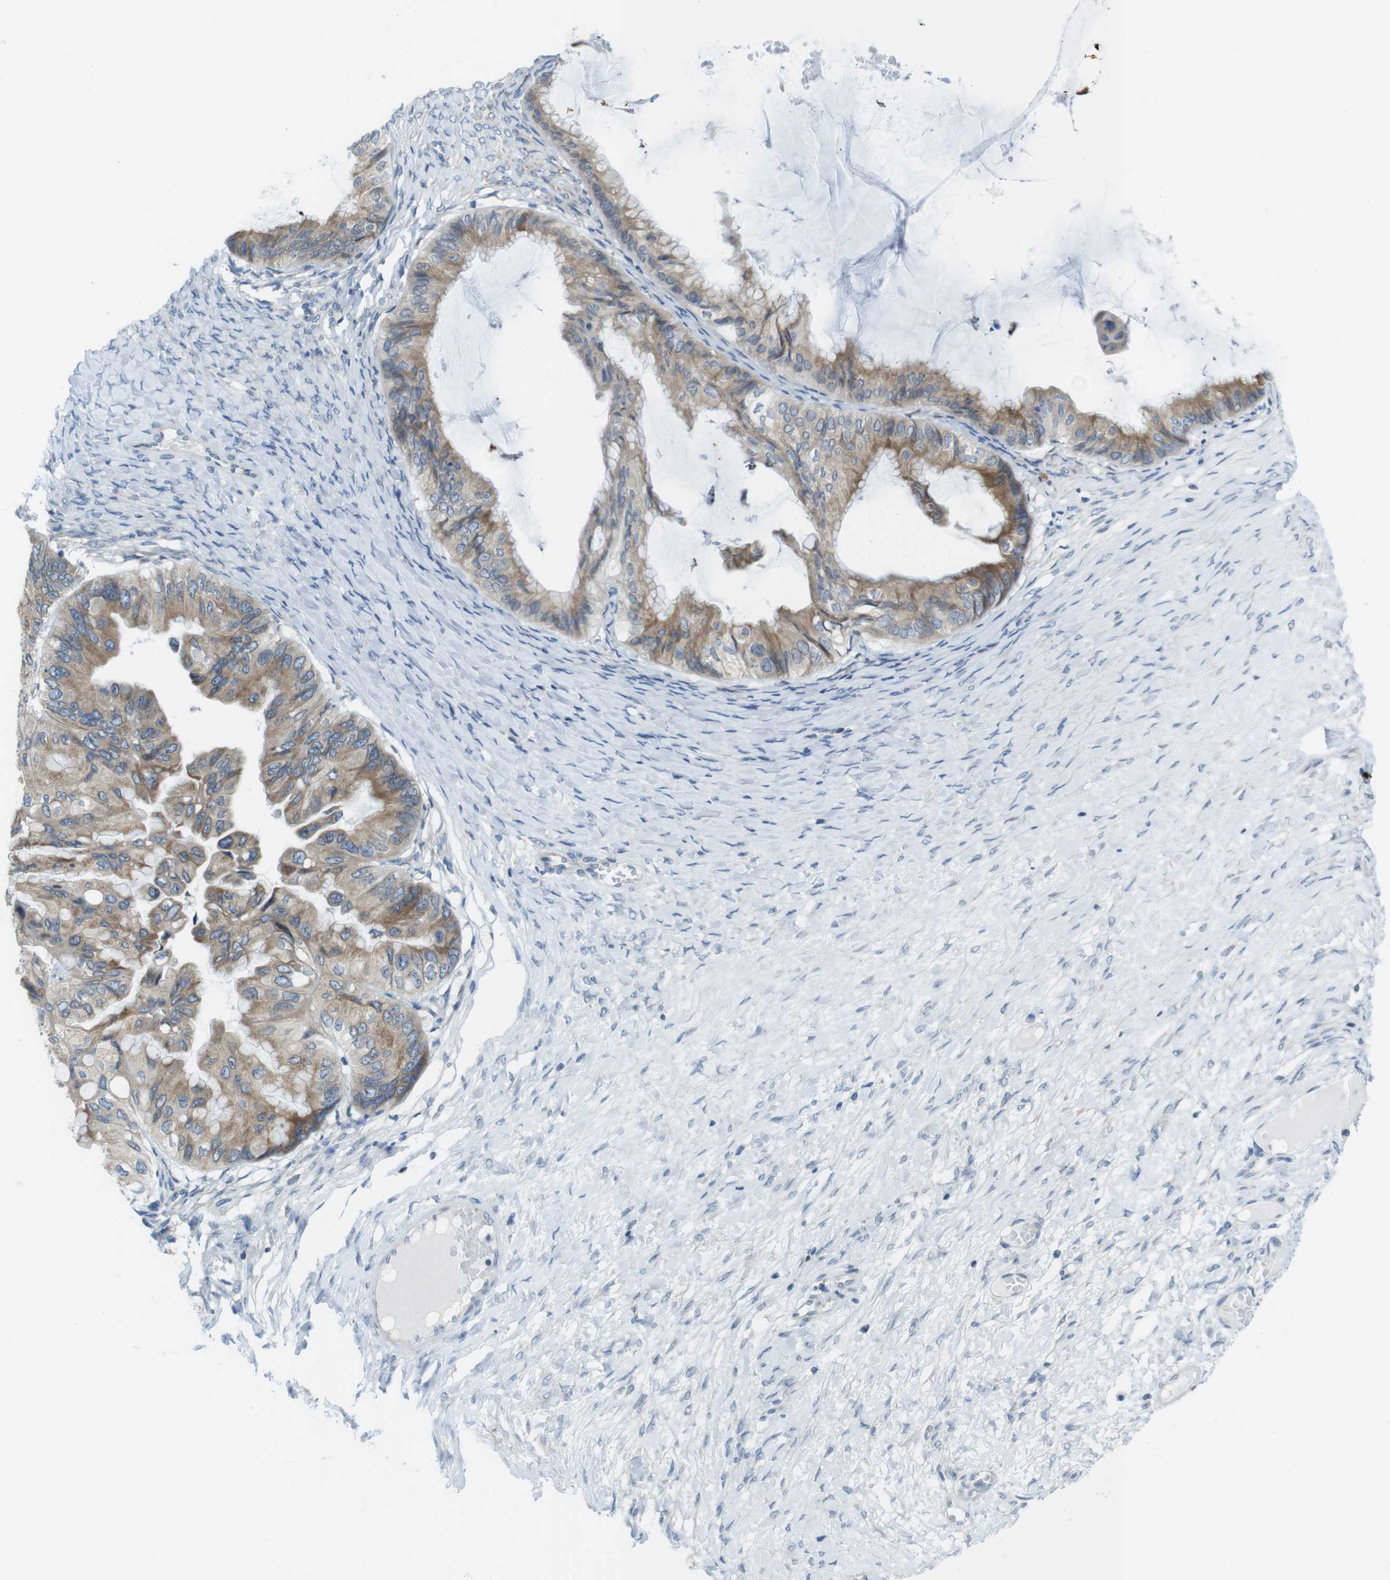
{"staining": {"intensity": "moderate", "quantity": ">75%", "location": "cytoplasmic/membranous"}, "tissue": "ovarian cancer", "cell_type": "Tumor cells", "image_type": "cancer", "snomed": [{"axis": "morphology", "description": "Cystadenocarcinoma, mucinous, NOS"}, {"axis": "topography", "description": "Ovary"}], "caption": "Human ovarian cancer (mucinous cystadenocarcinoma) stained for a protein (brown) displays moderate cytoplasmic/membranous positive staining in approximately >75% of tumor cells.", "gene": "CLPTM1L", "patient": {"sex": "female", "age": 61}}